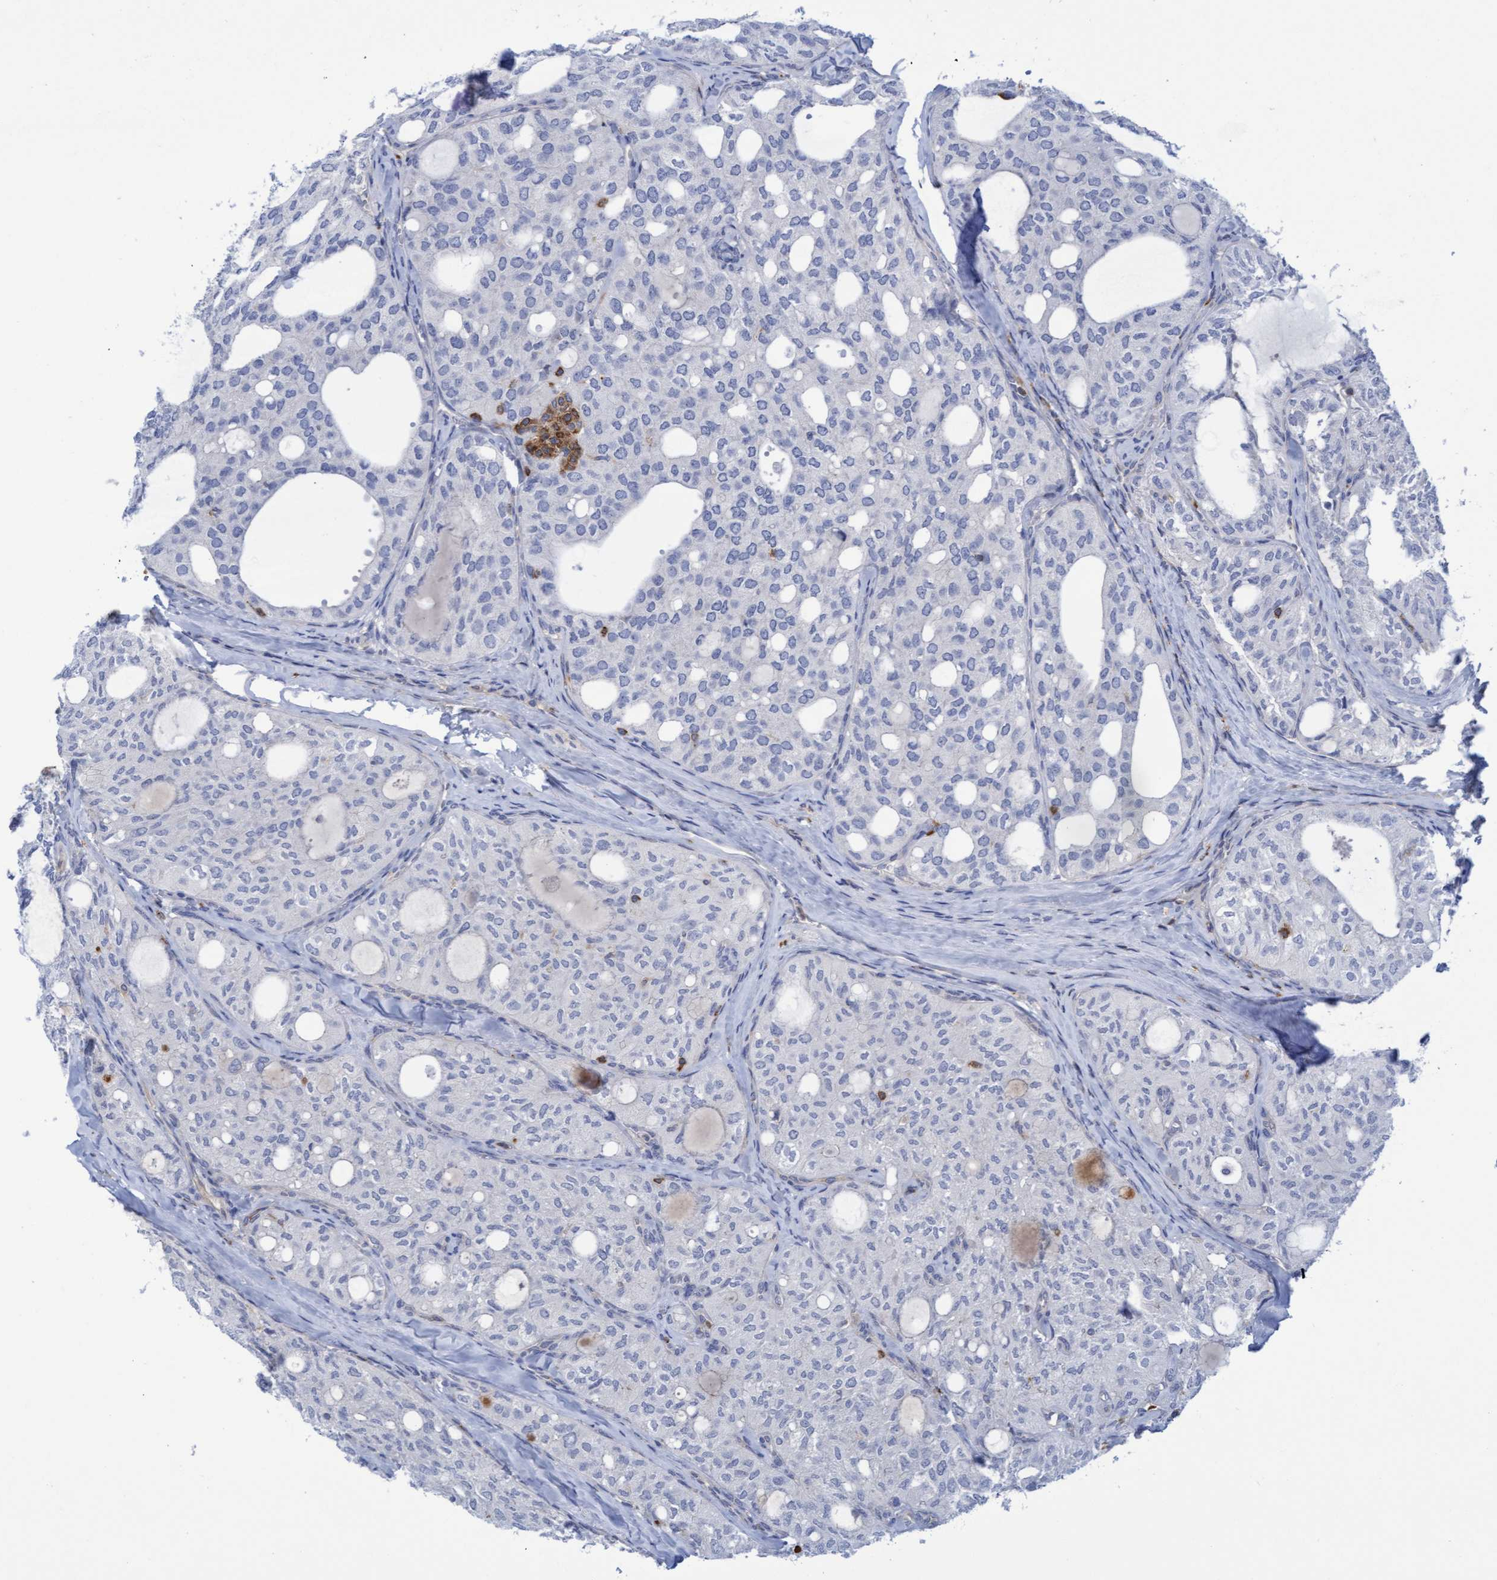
{"staining": {"intensity": "negative", "quantity": "none", "location": "none"}, "tissue": "thyroid cancer", "cell_type": "Tumor cells", "image_type": "cancer", "snomed": [{"axis": "morphology", "description": "Follicular adenoma carcinoma, NOS"}, {"axis": "topography", "description": "Thyroid gland"}], "caption": "IHC photomicrograph of neoplastic tissue: human thyroid follicular adenoma carcinoma stained with DAB (3,3'-diaminobenzidine) reveals no significant protein staining in tumor cells.", "gene": "FNBP1", "patient": {"sex": "male", "age": 75}}